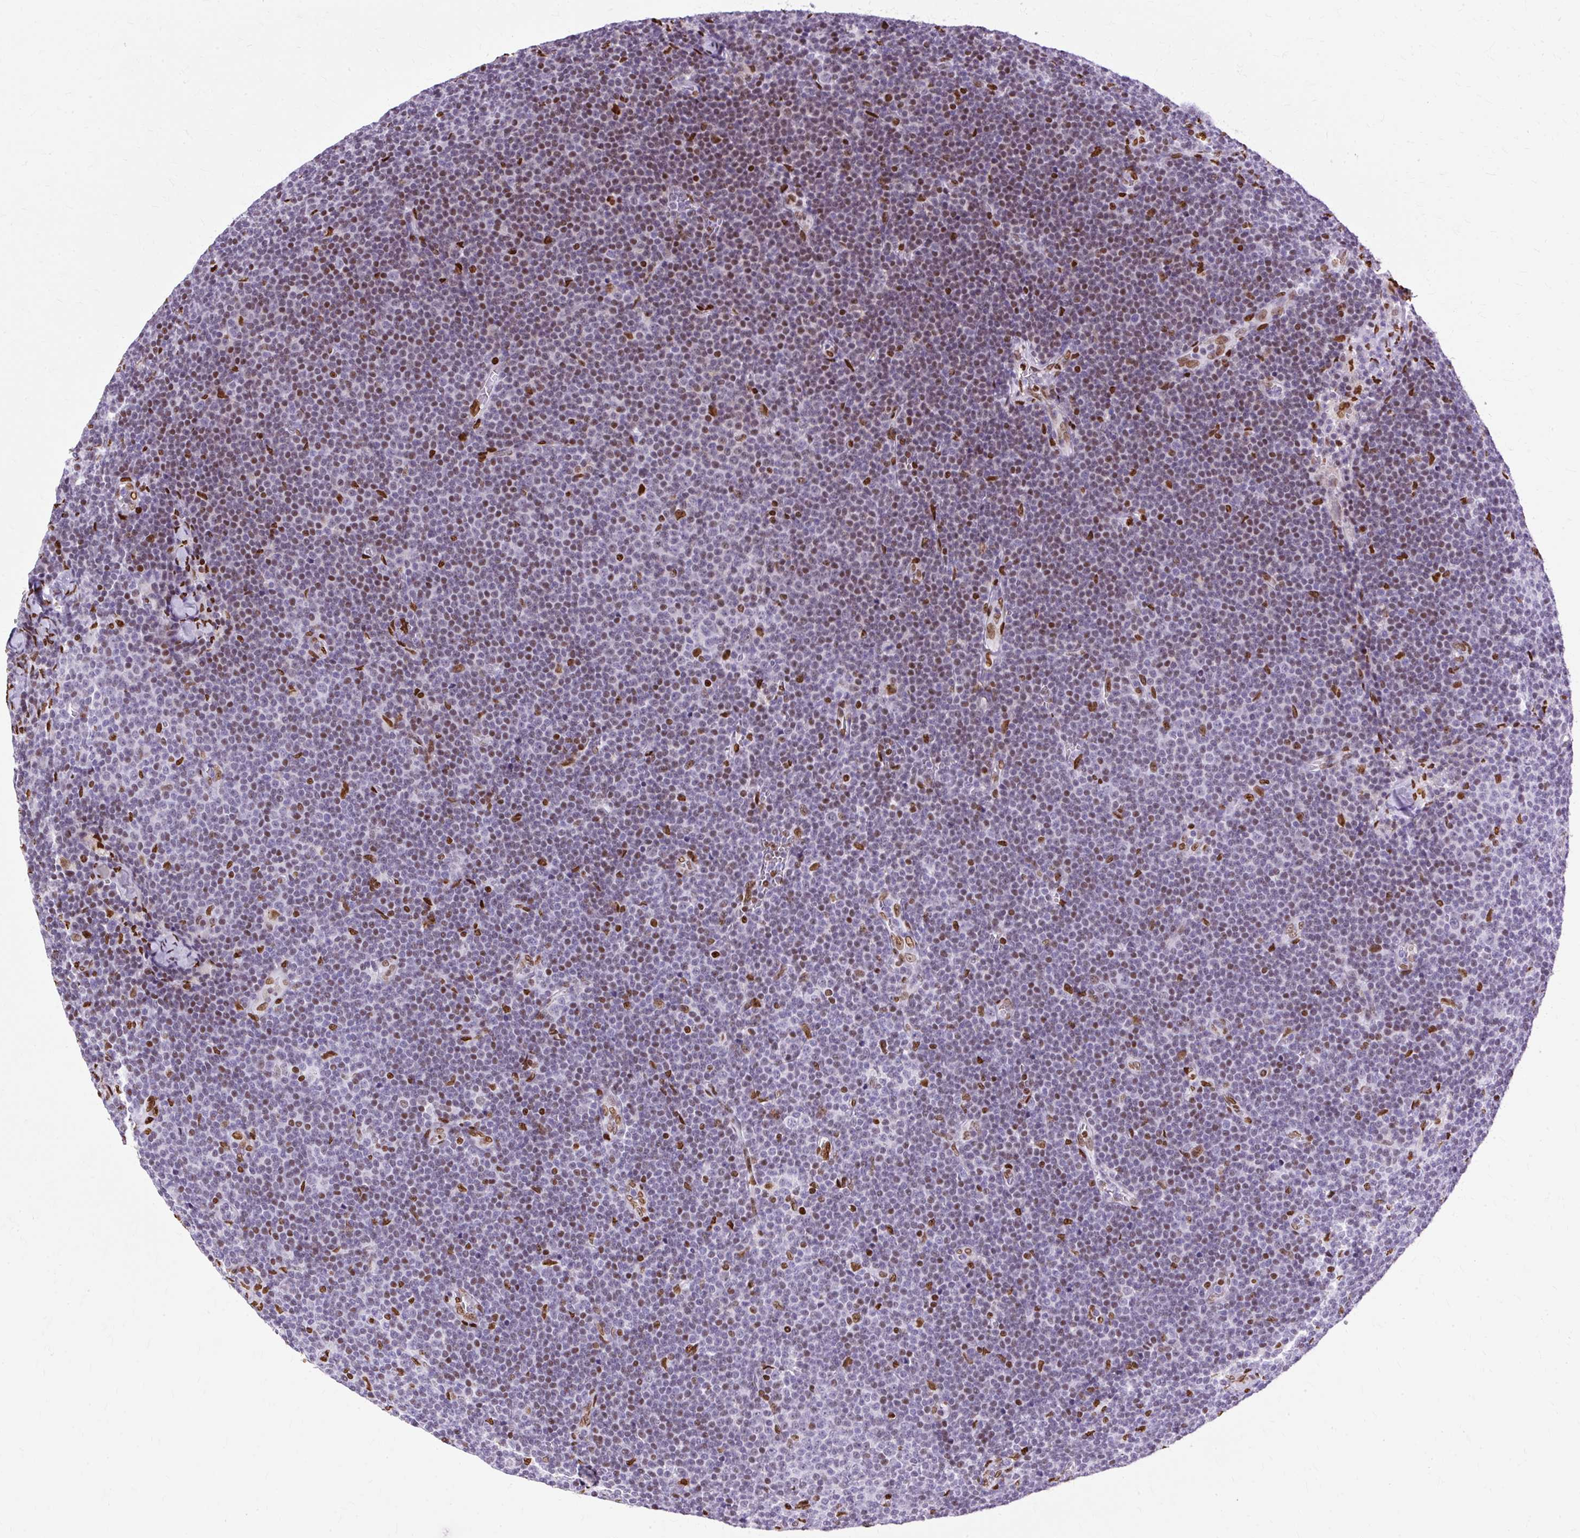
{"staining": {"intensity": "moderate", "quantity": "25%-75%", "location": "nuclear"}, "tissue": "lymphoma", "cell_type": "Tumor cells", "image_type": "cancer", "snomed": [{"axis": "morphology", "description": "Malignant lymphoma, non-Hodgkin's type, Low grade"}, {"axis": "topography", "description": "Lymph node"}], "caption": "Immunohistochemistry (IHC) (DAB) staining of malignant lymphoma, non-Hodgkin's type (low-grade) displays moderate nuclear protein staining in approximately 25%-75% of tumor cells.", "gene": "TMEM184C", "patient": {"sex": "male", "age": 48}}